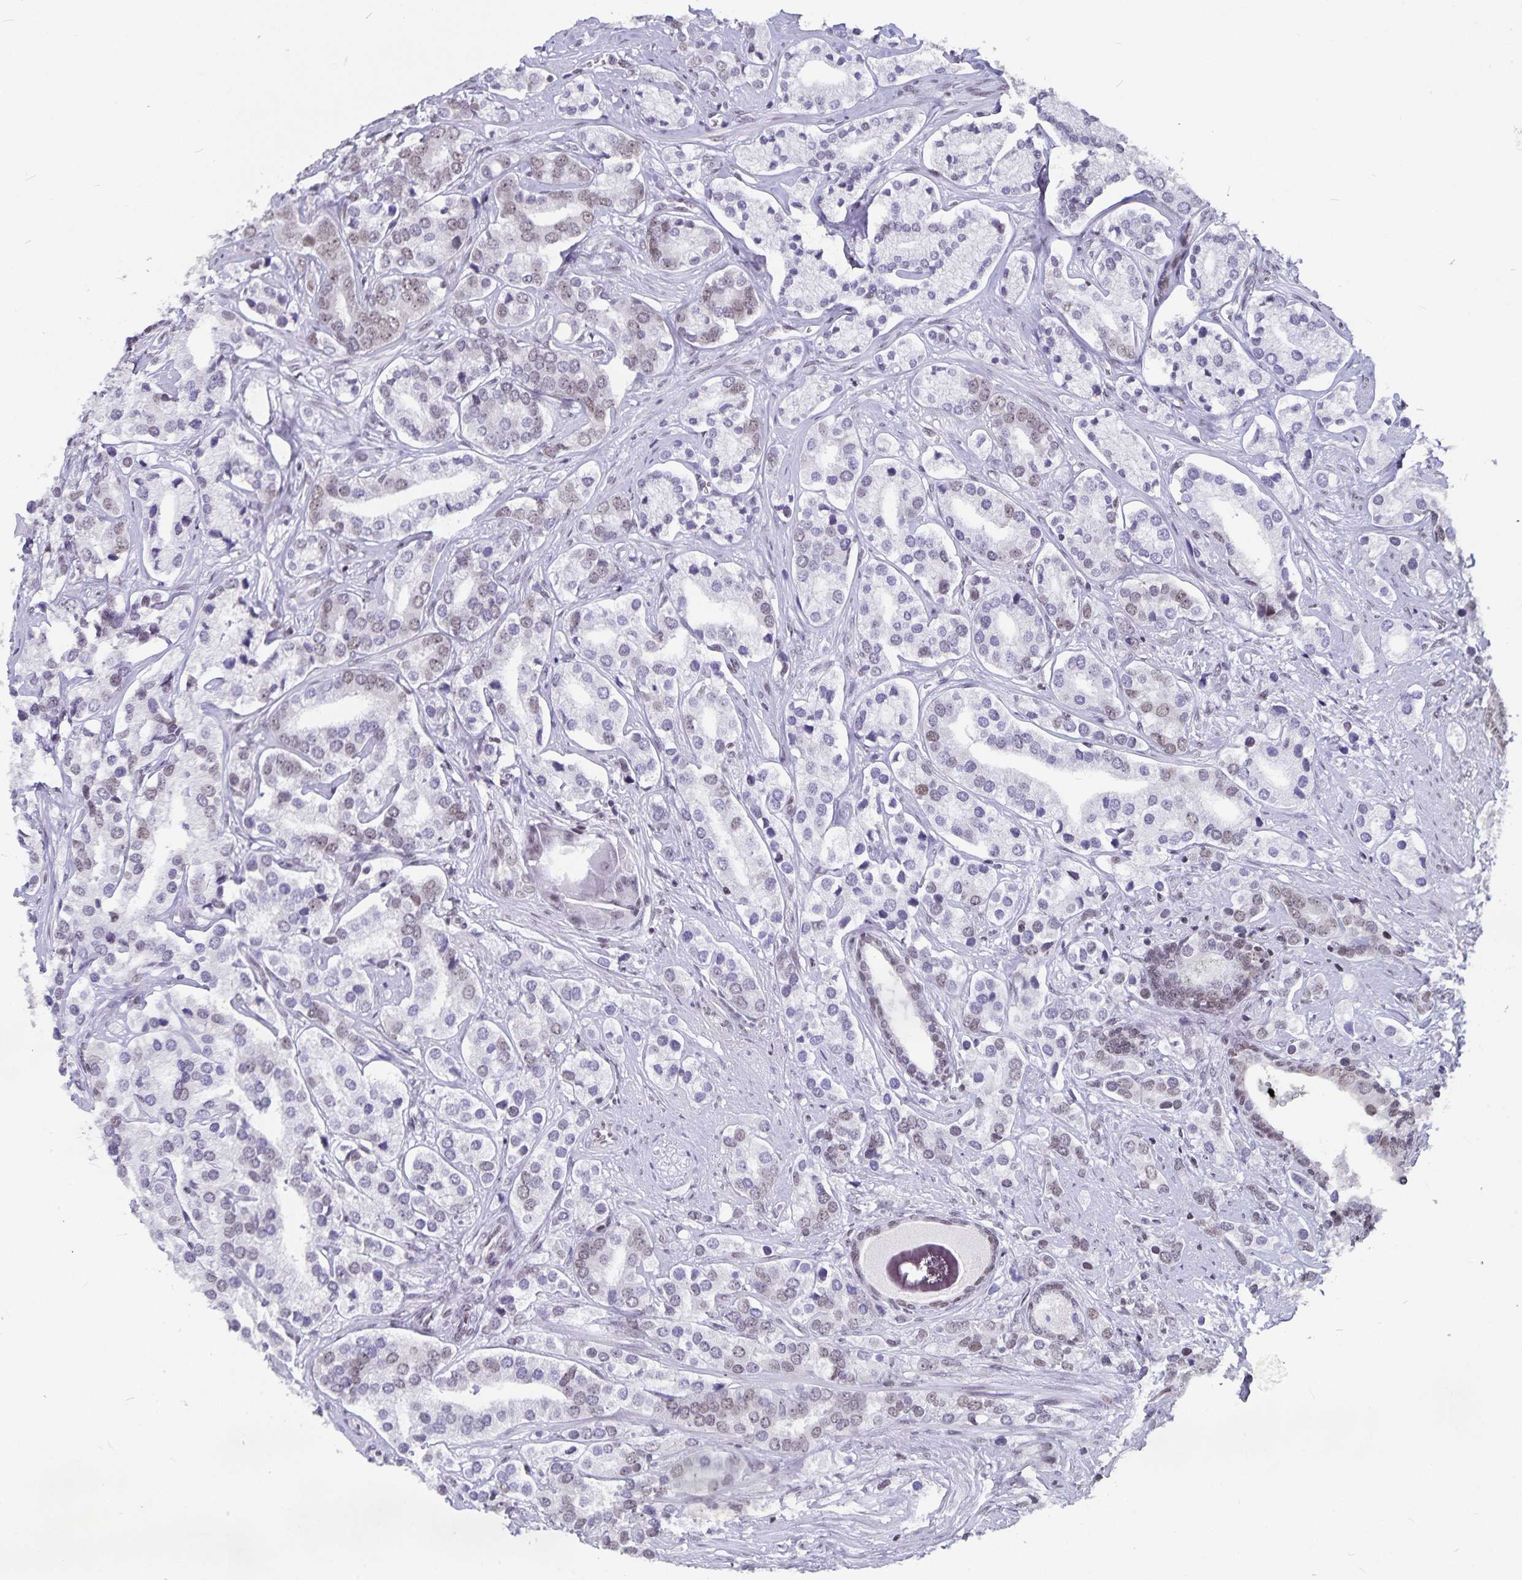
{"staining": {"intensity": "weak", "quantity": "25%-75%", "location": "nuclear"}, "tissue": "prostate cancer", "cell_type": "Tumor cells", "image_type": "cancer", "snomed": [{"axis": "morphology", "description": "Adenocarcinoma, High grade"}, {"axis": "topography", "description": "Prostate"}], "caption": "The photomicrograph displays staining of prostate cancer (high-grade adenocarcinoma), revealing weak nuclear protein expression (brown color) within tumor cells.", "gene": "PBX2", "patient": {"sex": "male", "age": 58}}